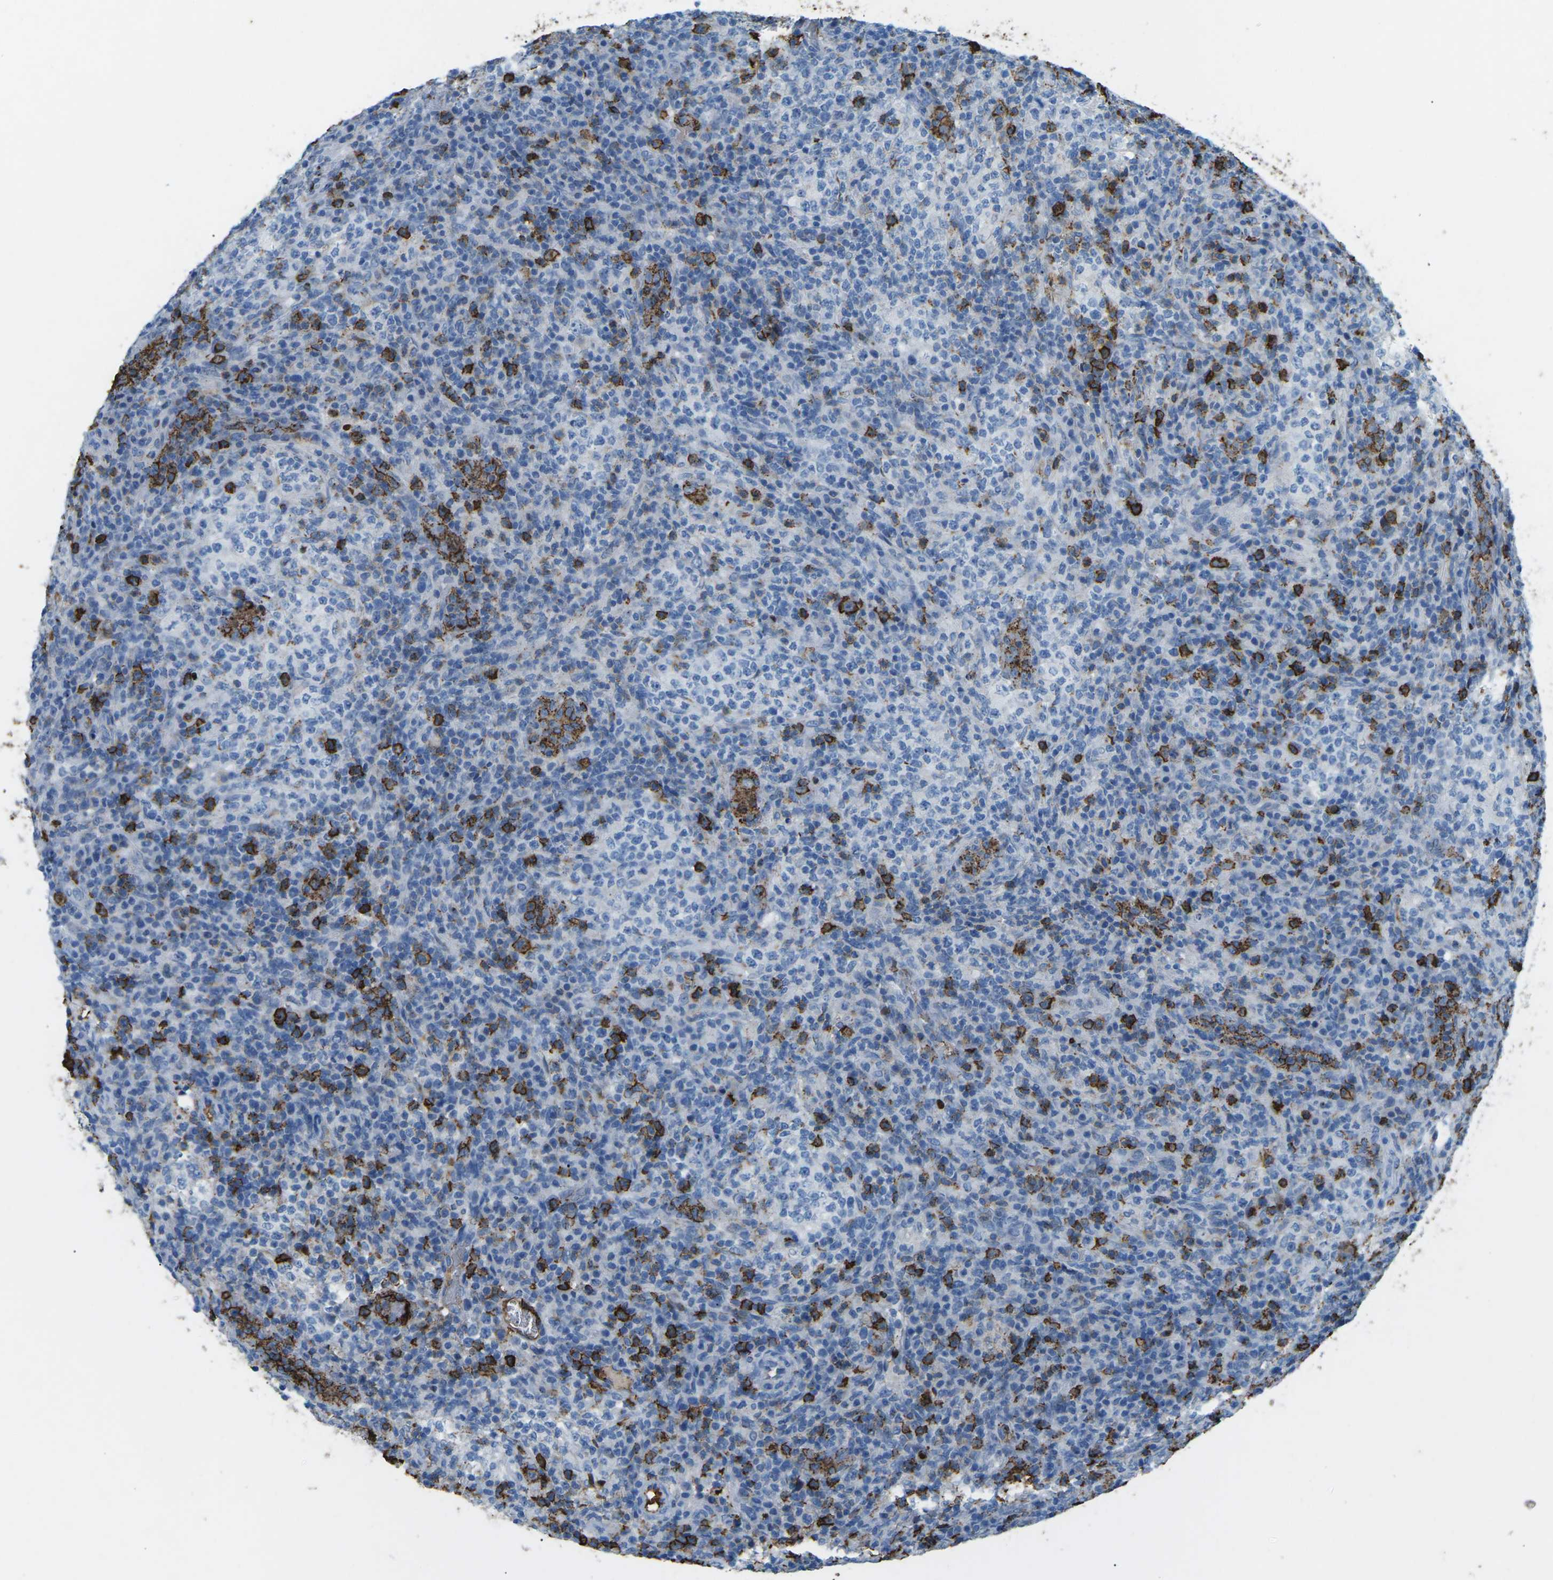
{"staining": {"intensity": "negative", "quantity": "none", "location": "none"}, "tissue": "lymphoma", "cell_type": "Tumor cells", "image_type": "cancer", "snomed": [{"axis": "morphology", "description": "Malignant lymphoma, non-Hodgkin's type, High grade"}, {"axis": "topography", "description": "Lymph node"}], "caption": "High power microscopy histopathology image of an immunohistochemistry (IHC) micrograph of lymphoma, revealing no significant positivity in tumor cells. The staining is performed using DAB (3,3'-diaminobenzidine) brown chromogen with nuclei counter-stained in using hematoxylin.", "gene": "CTAGE1", "patient": {"sex": "female", "age": 76}}